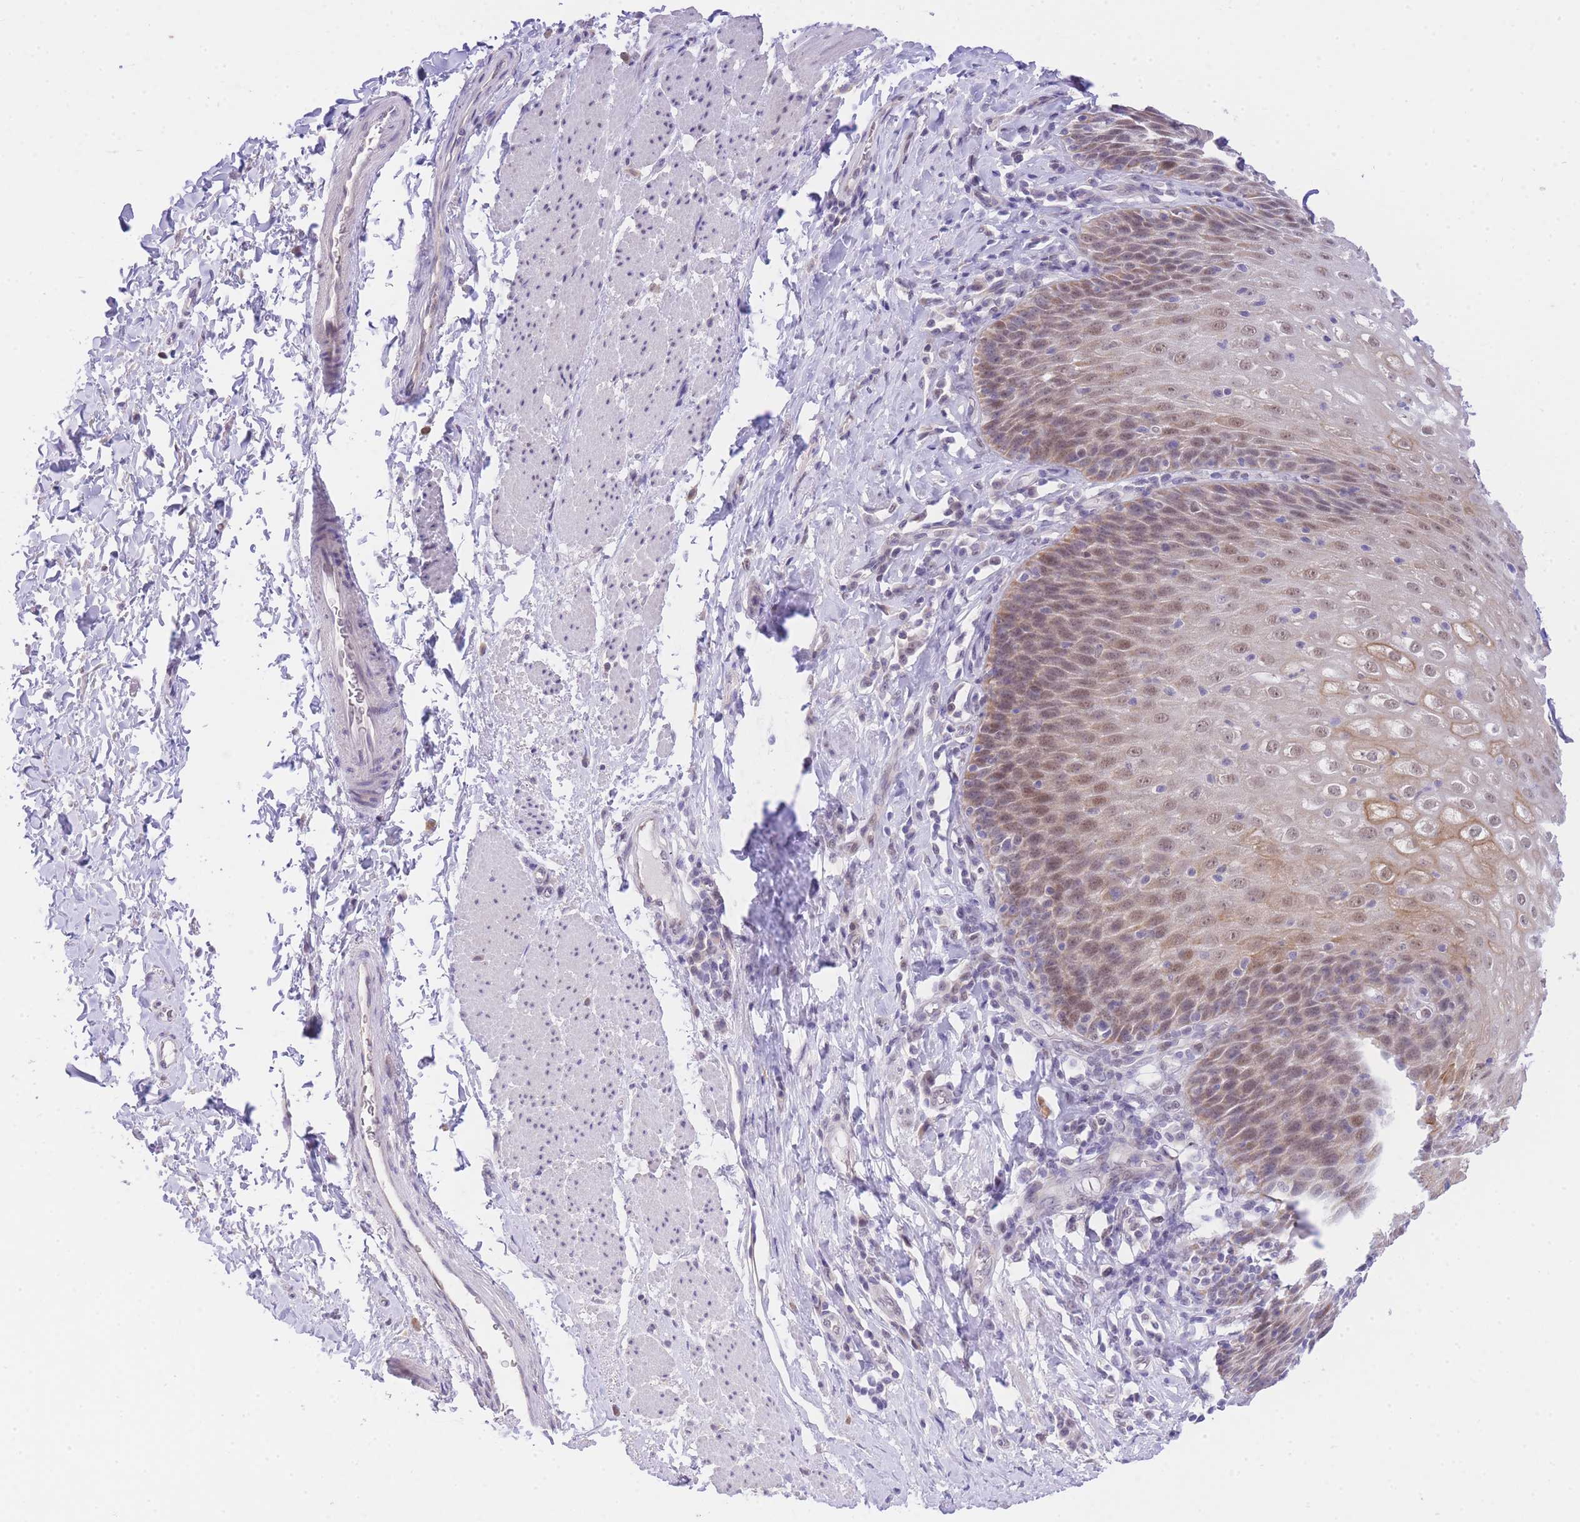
{"staining": {"intensity": "strong", "quantity": "25%-75%", "location": "cytoplasmic/membranous,nuclear"}, "tissue": "esophagus", "cell_type": "Squamous epithelial cells", "image_type": "normal", "snomed": [{"axis": "morphology", "description": "Normal tissue, NOS"}, {"axis": "topography", "description": "Esophagus"}], "caption": "Immunohistochemical staining of normal esophagus shows high levels of strong cytoplasmic/membranous,nuclear expression in approximately 25%-75% of squamous epithelial cells.", "gene": "UBXN7", "patient": {"sex": "female", "age": 61}}